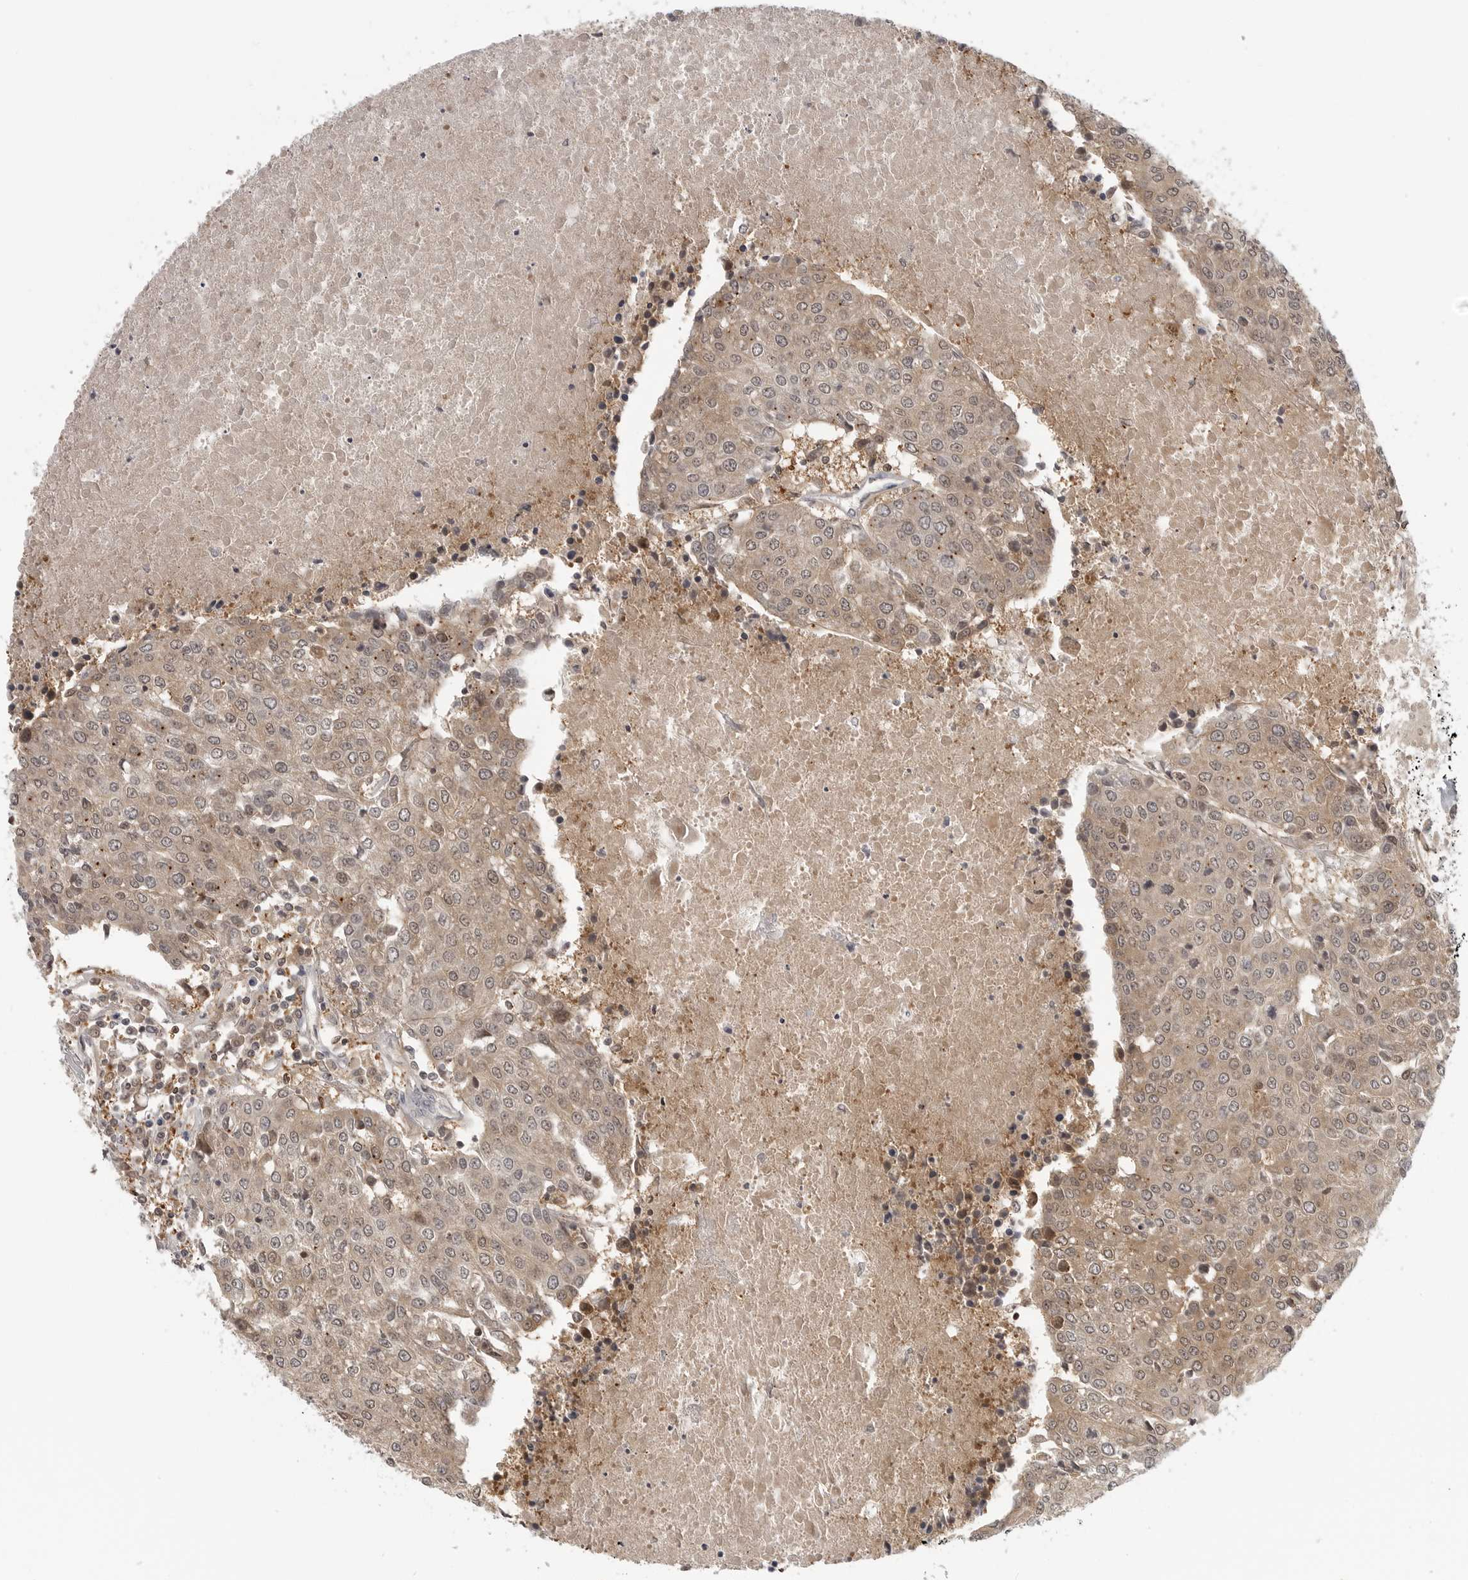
{"staining": {"intensity": "weak", "quantity": ">75%", "location": "cytoplasmic/membranous"}, "tissue": "urothelial cancer", "cell_type": "Tumor cells", "image_type": "cancer", "snomed": [{"axis": "morphology", "description": "Urothelial carcinoma, High grade"}, {"axis": "topography", "description": "Urinary bladder"}], "caption": "A high-resolution micrograph shows immunohistochemistry staining of urothelial carcinoma (high-grade), which exhibits weak cytoplasmic/membranous staining in approximately >75% of tumor cells.", "gene": "CTIF", "patient": {"sex": "female", "age": 85}}